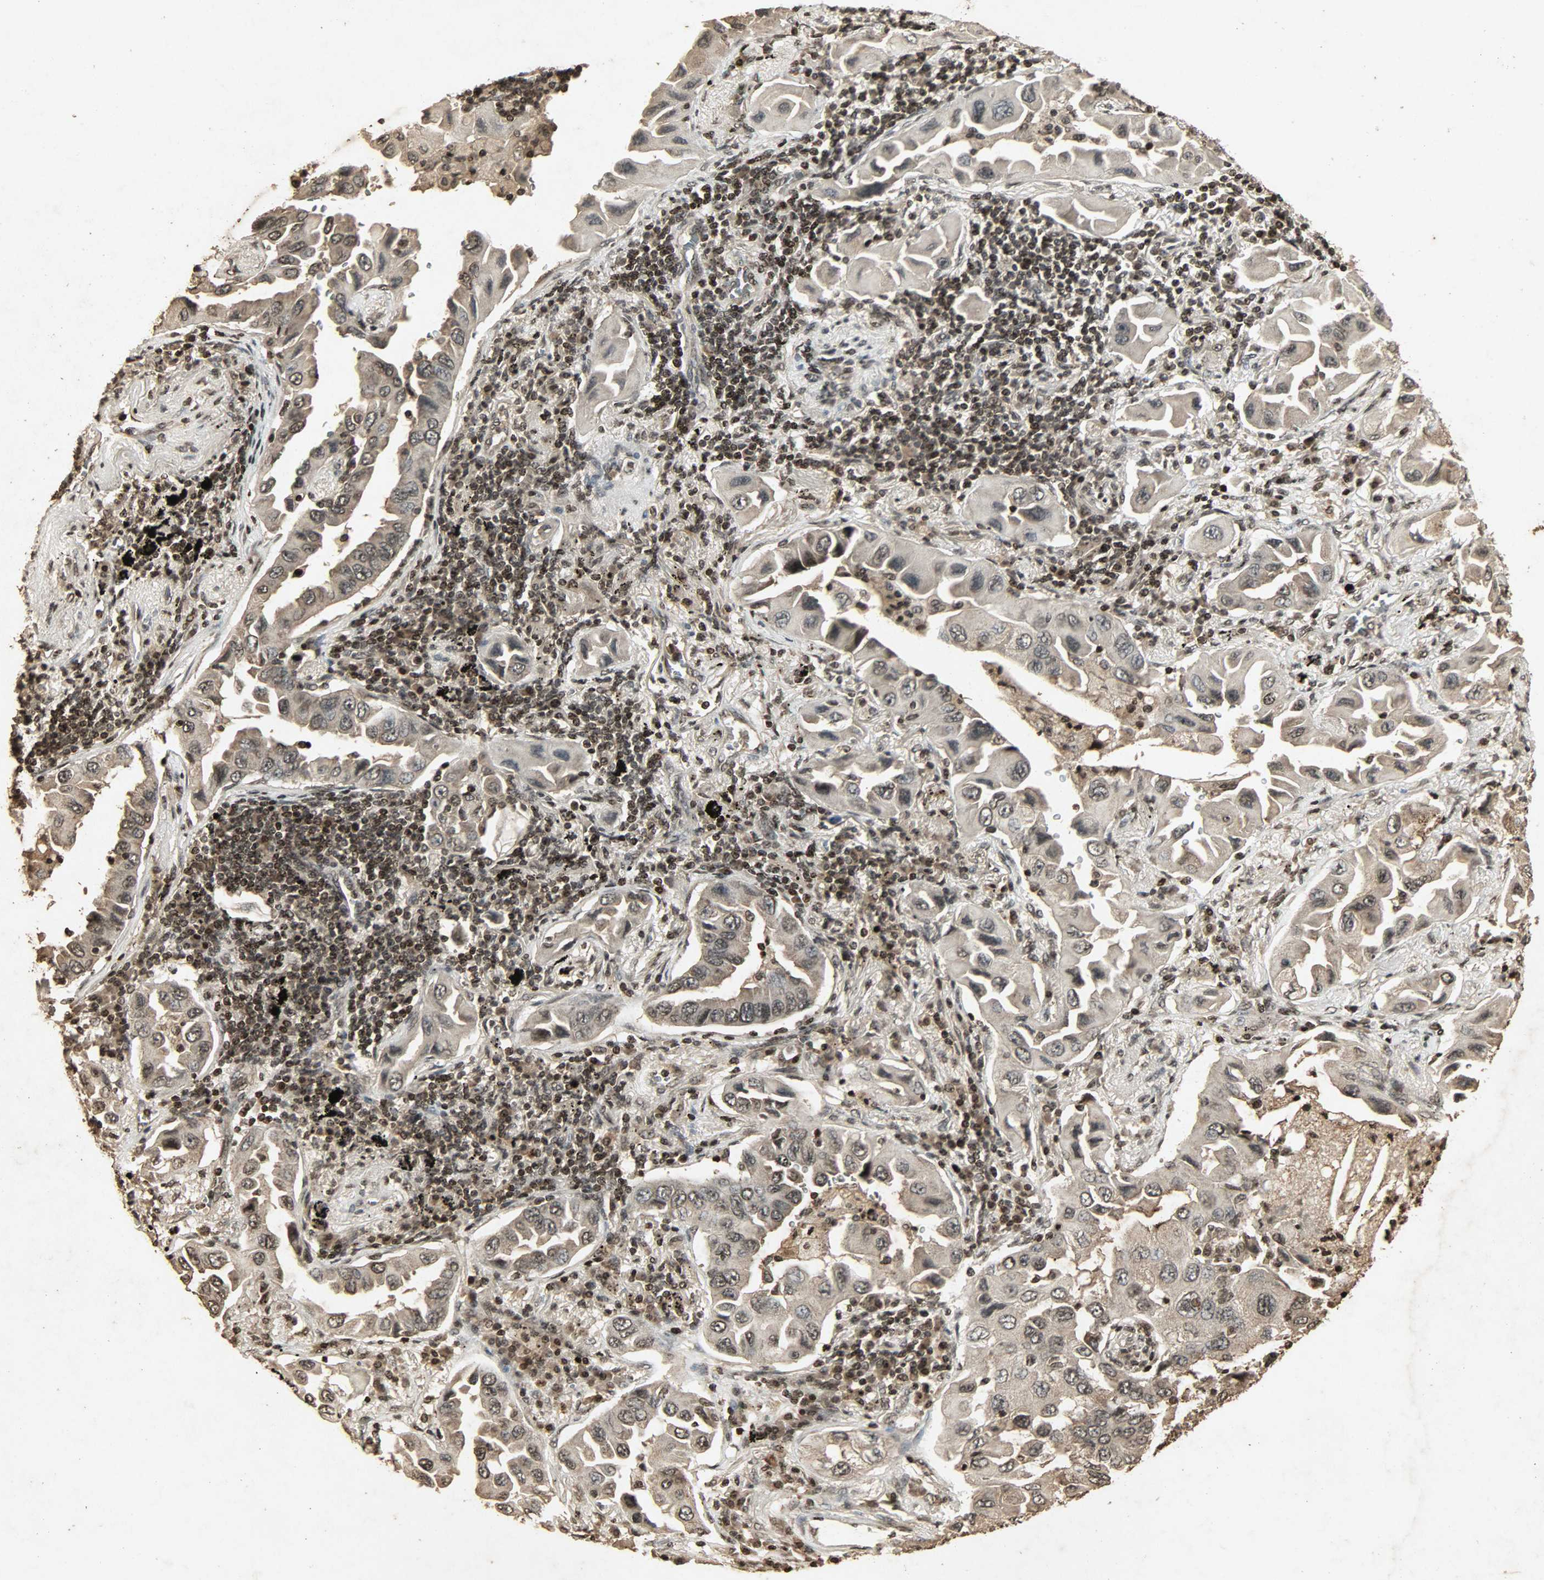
{"staining": {"intensity": "moderate", "quantity": ">75%", "location": "cytoplasmic/membranous,nuclear"}, "tissue": "lung cancer", "cell_type": "Tumor cells", "image_type": "cancer", "snomed": [{"axis": "morphology", "description": "Adenocarcinoma, NOS"}, {"axis": "topography", "description": "Lung"}], "caption": "Adenocarcinoma (lung) tissue reveals moderate cytoplasmic/membranous and nuclear staining in about >75% of tumor cells", "gene": "PPP3R1", "patient": {"sex": "female", "age": 65}}